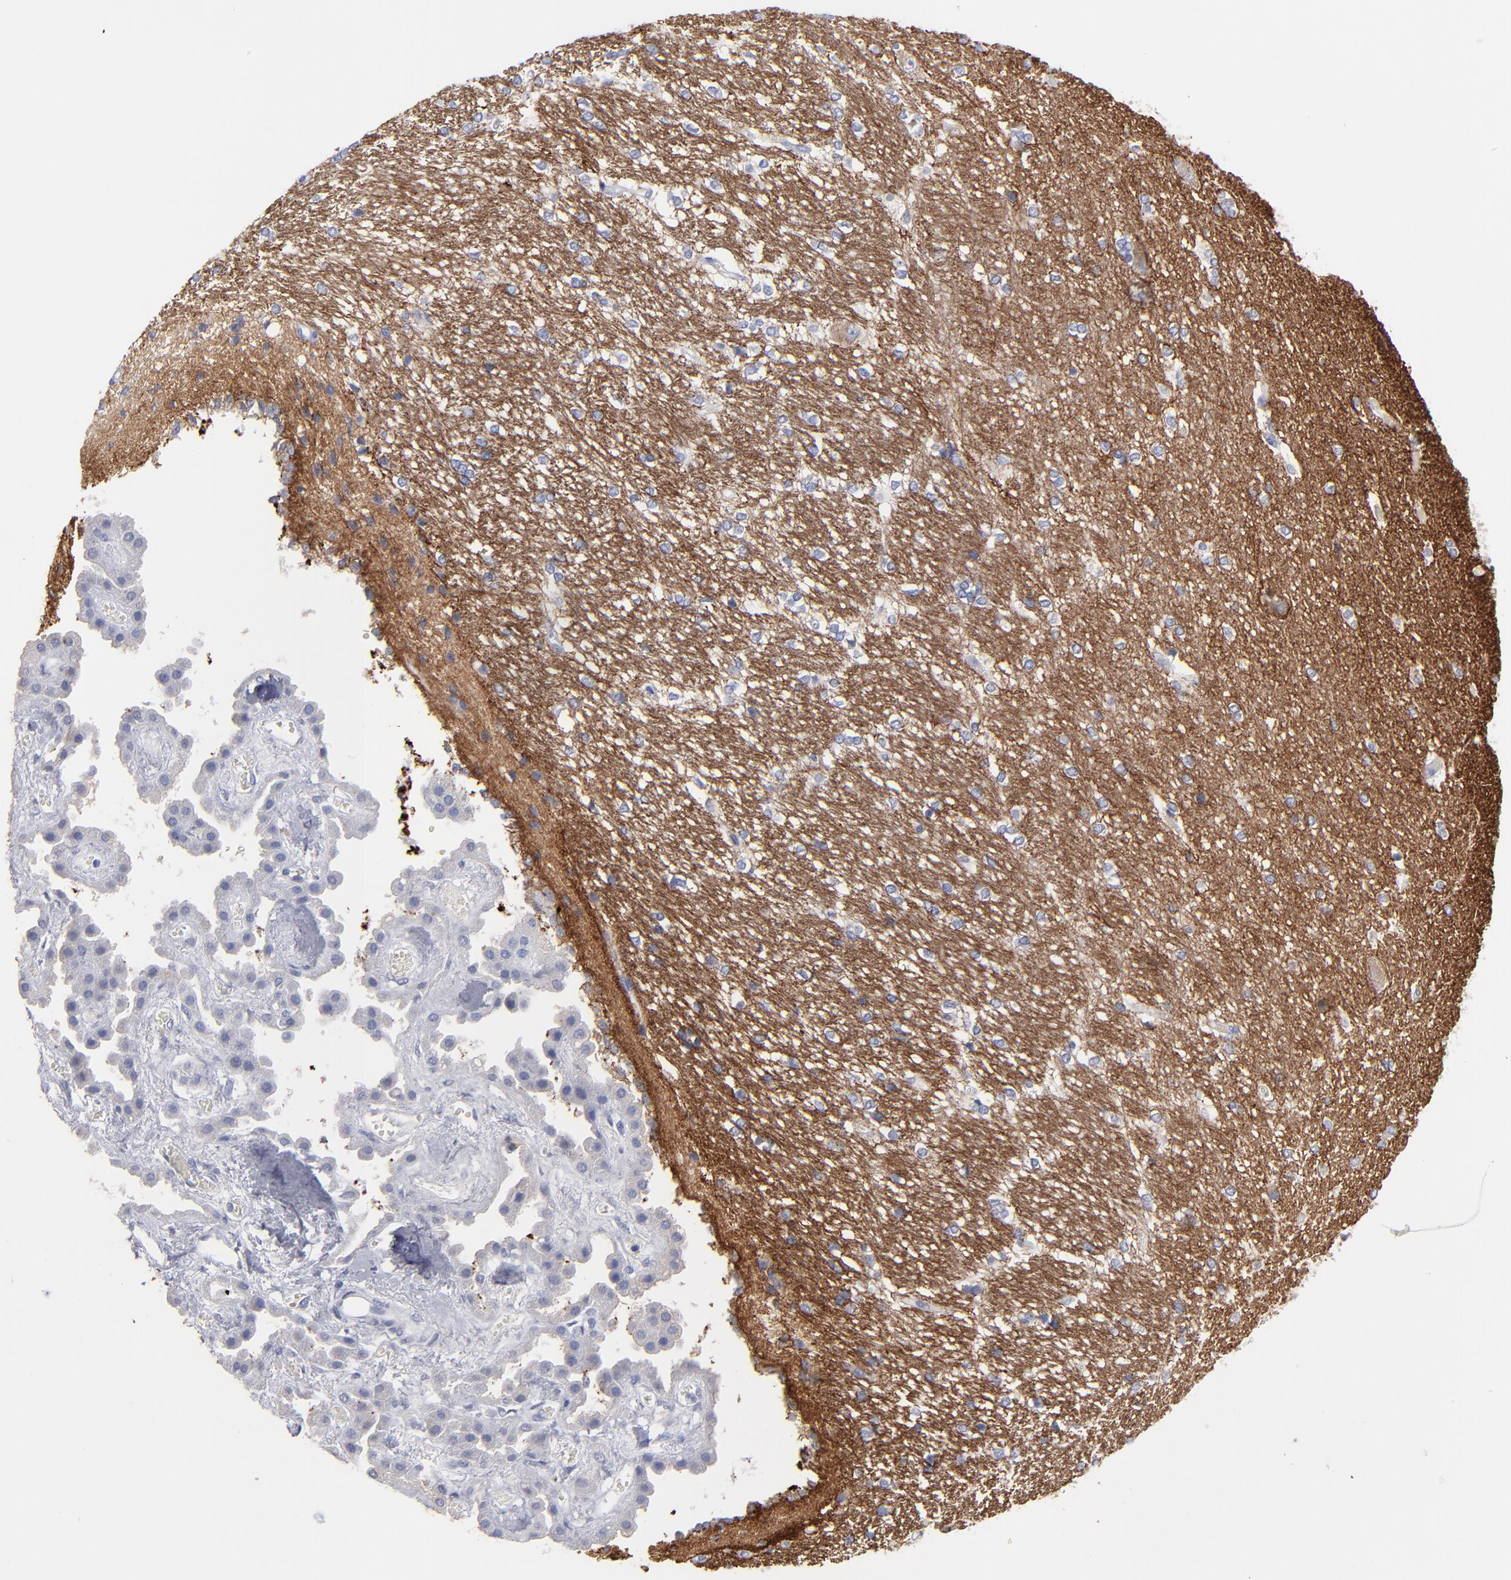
{"staining": {"intensity": "negative", "quantity": "none", "location": "none"}, "tissue": "hippocampus", "cell_type": "Glial cells", "image_type": "normal", "snomed": [{"axis": "morphology", "description": "Normal tissue, NOS"}, {"axis": "topography", "description": "Hippocampus"}], "caption": "A photomicrograph of hippocampus stained for a protein reveals no brown staining in glial cells. The staining was performed using DAB (3,3'-diaminobenzidine) to visualize the protein expression in brown, while the nuclei were stained in blue with hematoxylin (Magnification: 20x).", "gene": "CADM3", "patient": {"sex": "female", "age": 19}}